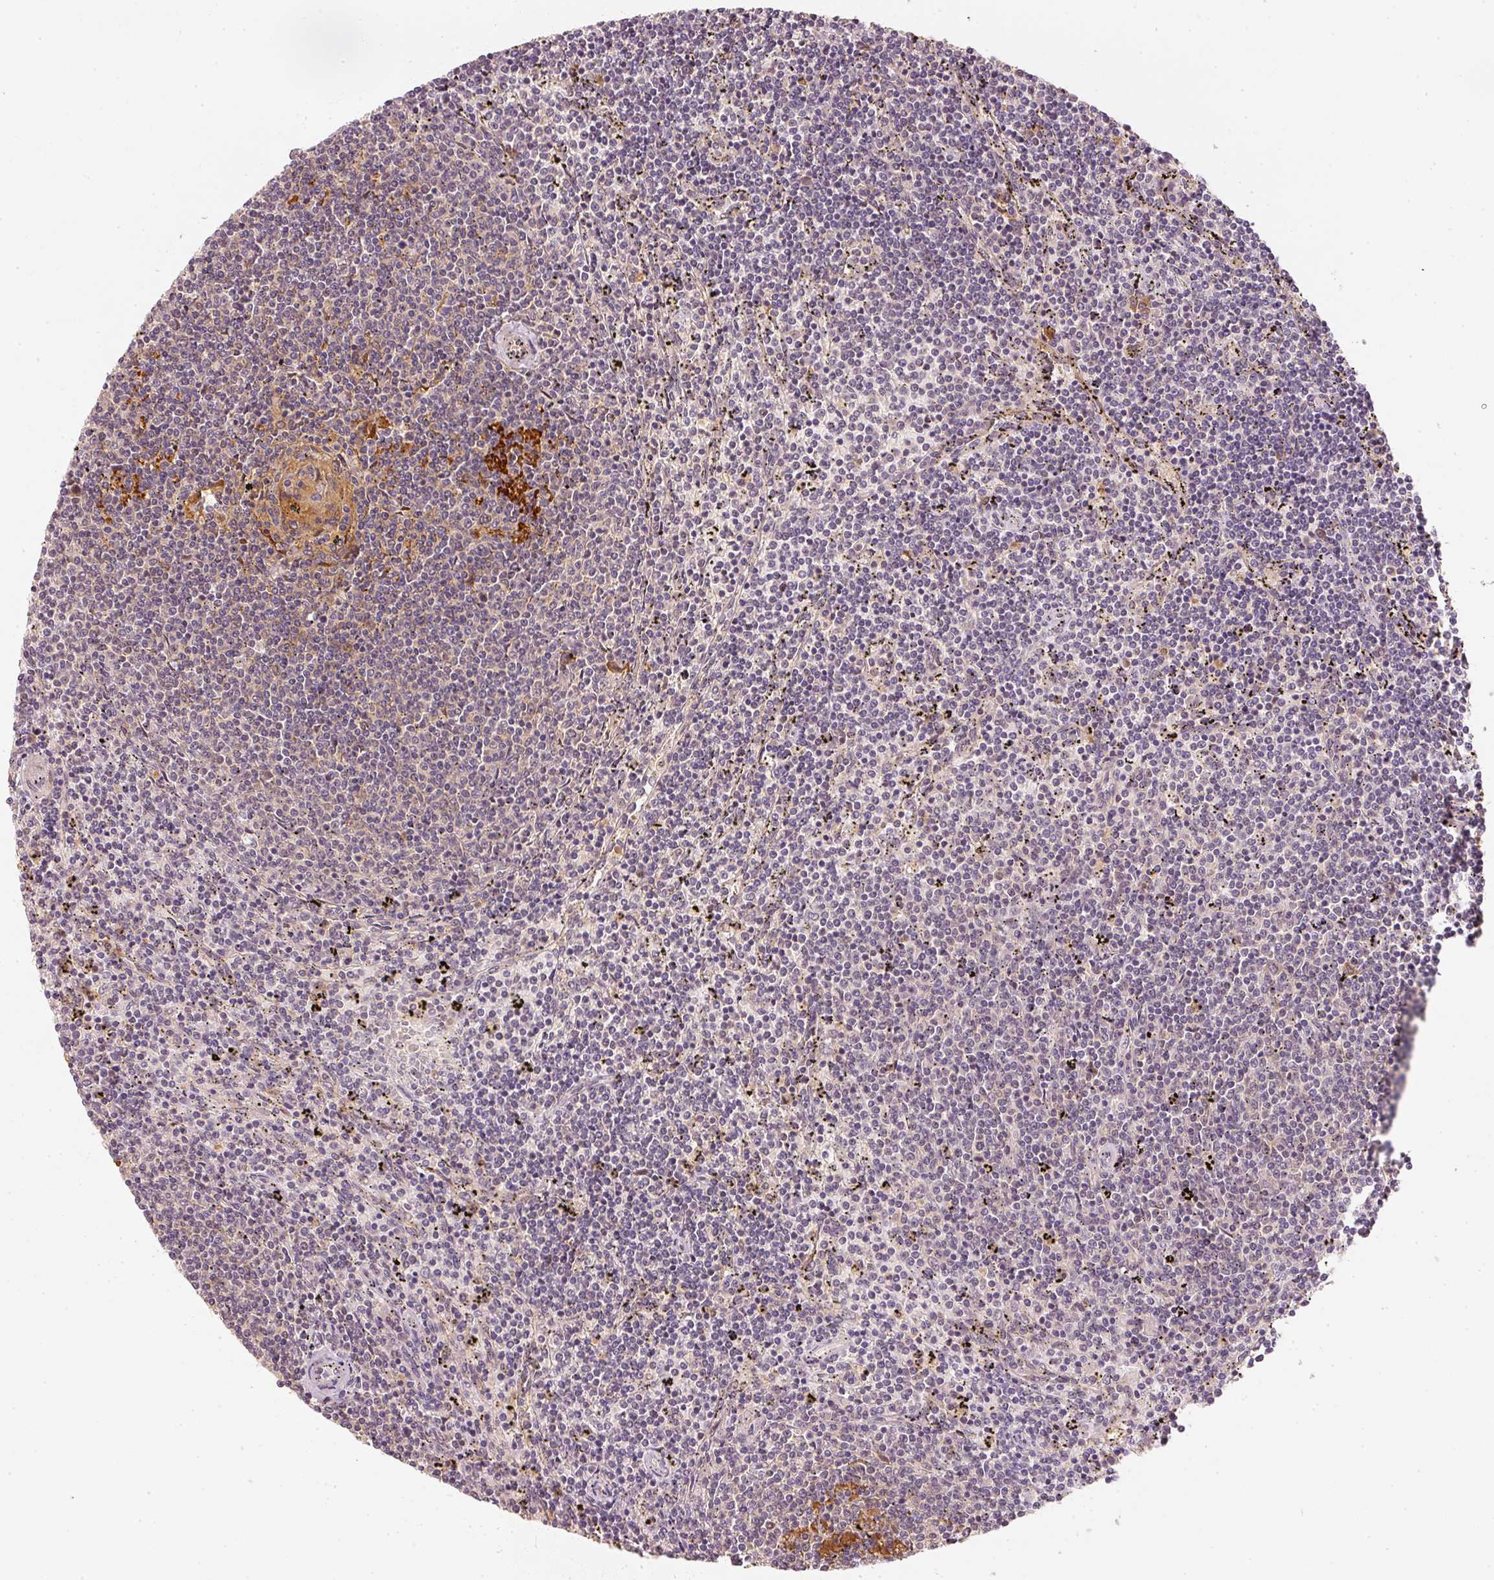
{"staining": {"intensity": "negative", "quantity": "none", "location": "none"}, "tissue": "lymphoma", "cell_type": "Tumor cells", "image_type": "cancer", "snomed": [{"axis": "morphology", "description": "Malignant lymphoma, non-Hodgkin's type, Low grade"}, {"axis": "topography", "description": "Spleen"}], "caption": "Immunohistochemistry histopathology image of malignant lymphoma, non-Hodgkin's type (low-grade) stained for a protein (brown), which demonstrates no staining in tumor cells.", "gene": "EEF1A2", "patient": {"sex": "female", "age": 50}}